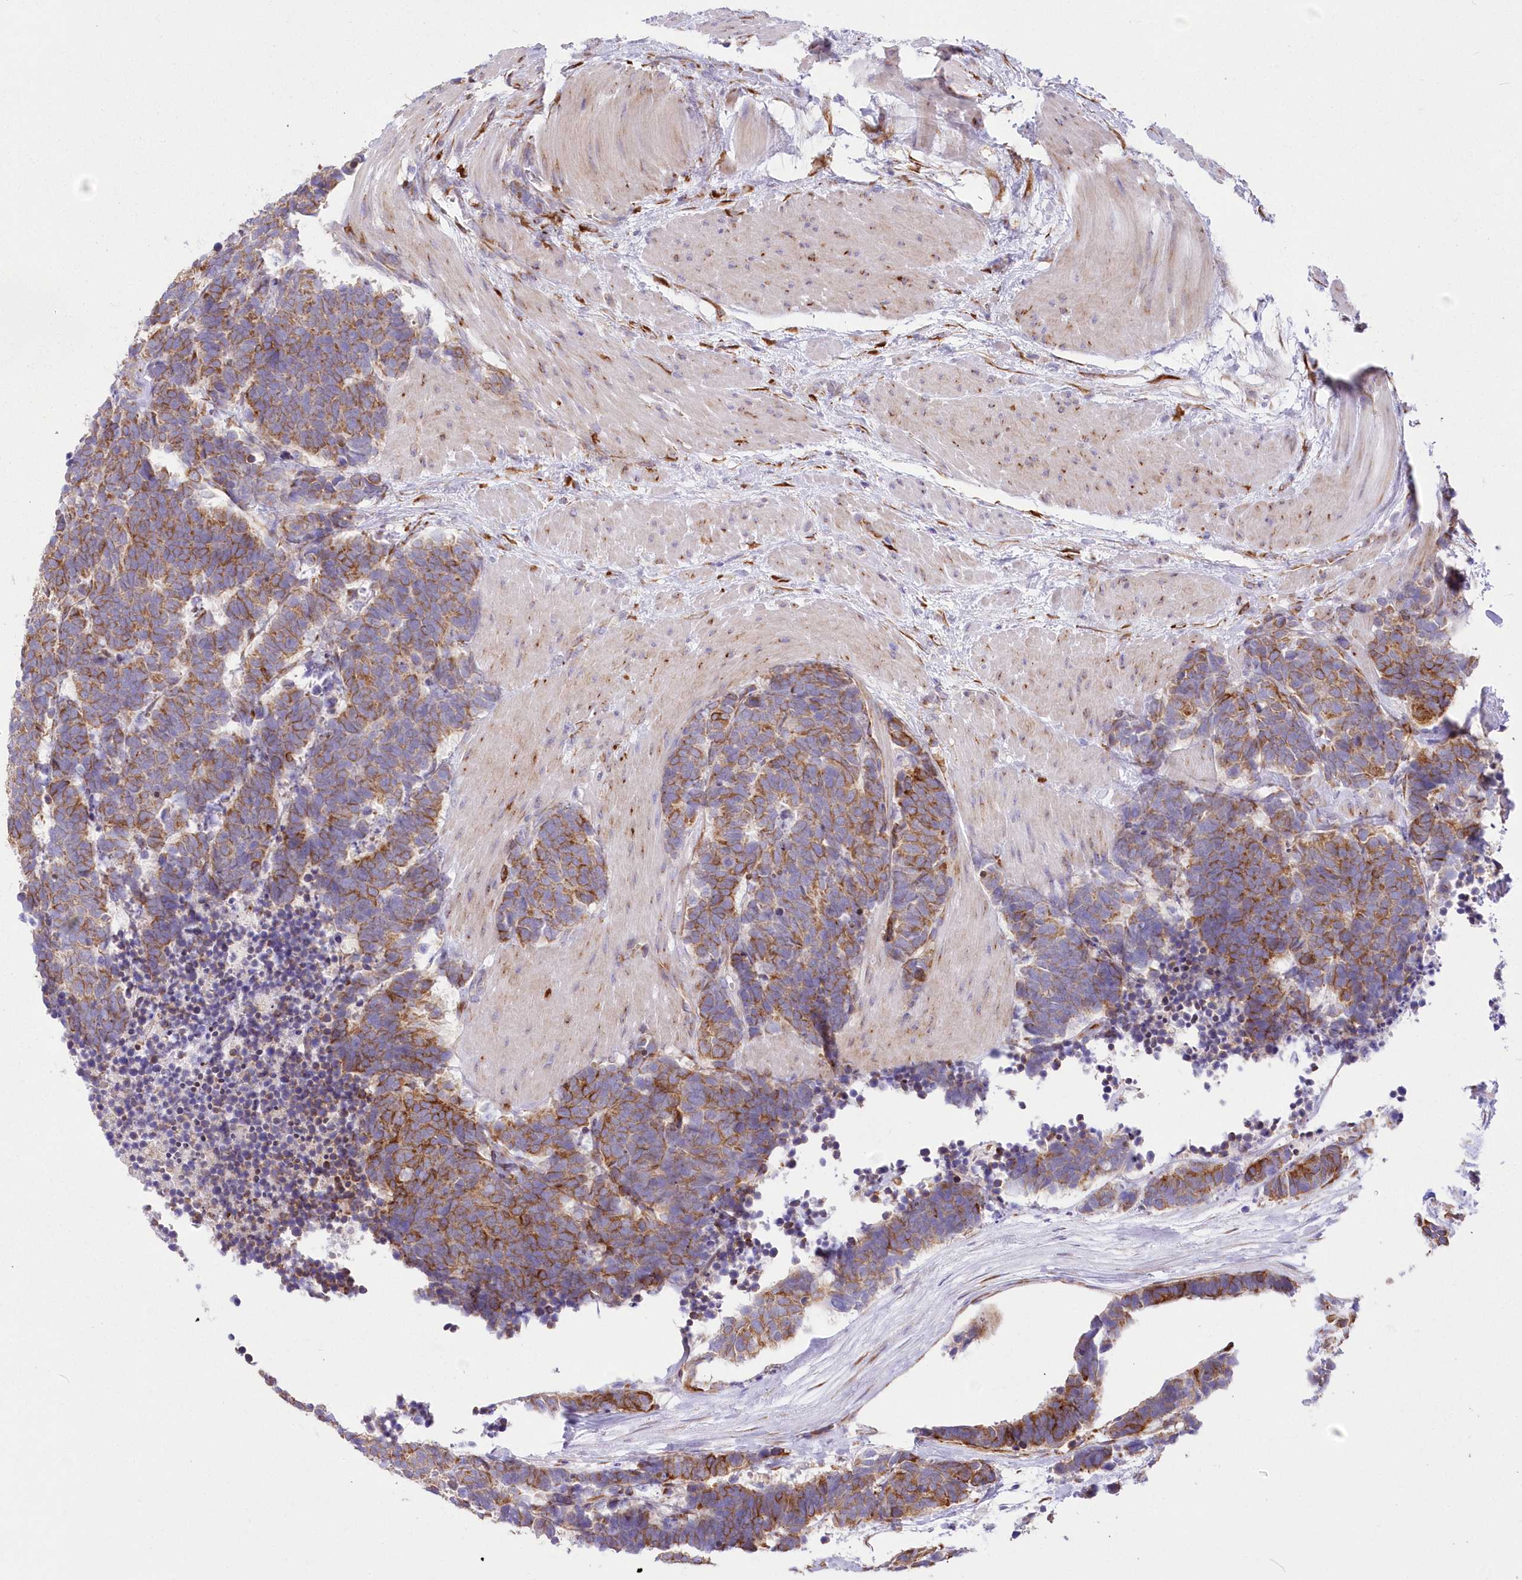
{"staining": {"intensity": "strong", "quantity": ">75%", "location": "cytoplasmic/membranous"}, "tissue": "carcinoid", "cell_type": "Tumor cells", "image_type": "cancer", "snomed": [{"axis": "morphology", "description": "Carcinoma, NOS"}, {"axis": "morphology", "description": "Carcinoid, malignant, NOS"}, {"axis": "topography", "description": "Urinary bladder"}], "caption": "Carcinoid was stained to show a protein in brown. There is high levels of strong cytoplasmic/membranous positivity in approximately >75% of tumor cells.", "gene": "YTHDC2", "patient": {"sex": "male", "age": 57}}